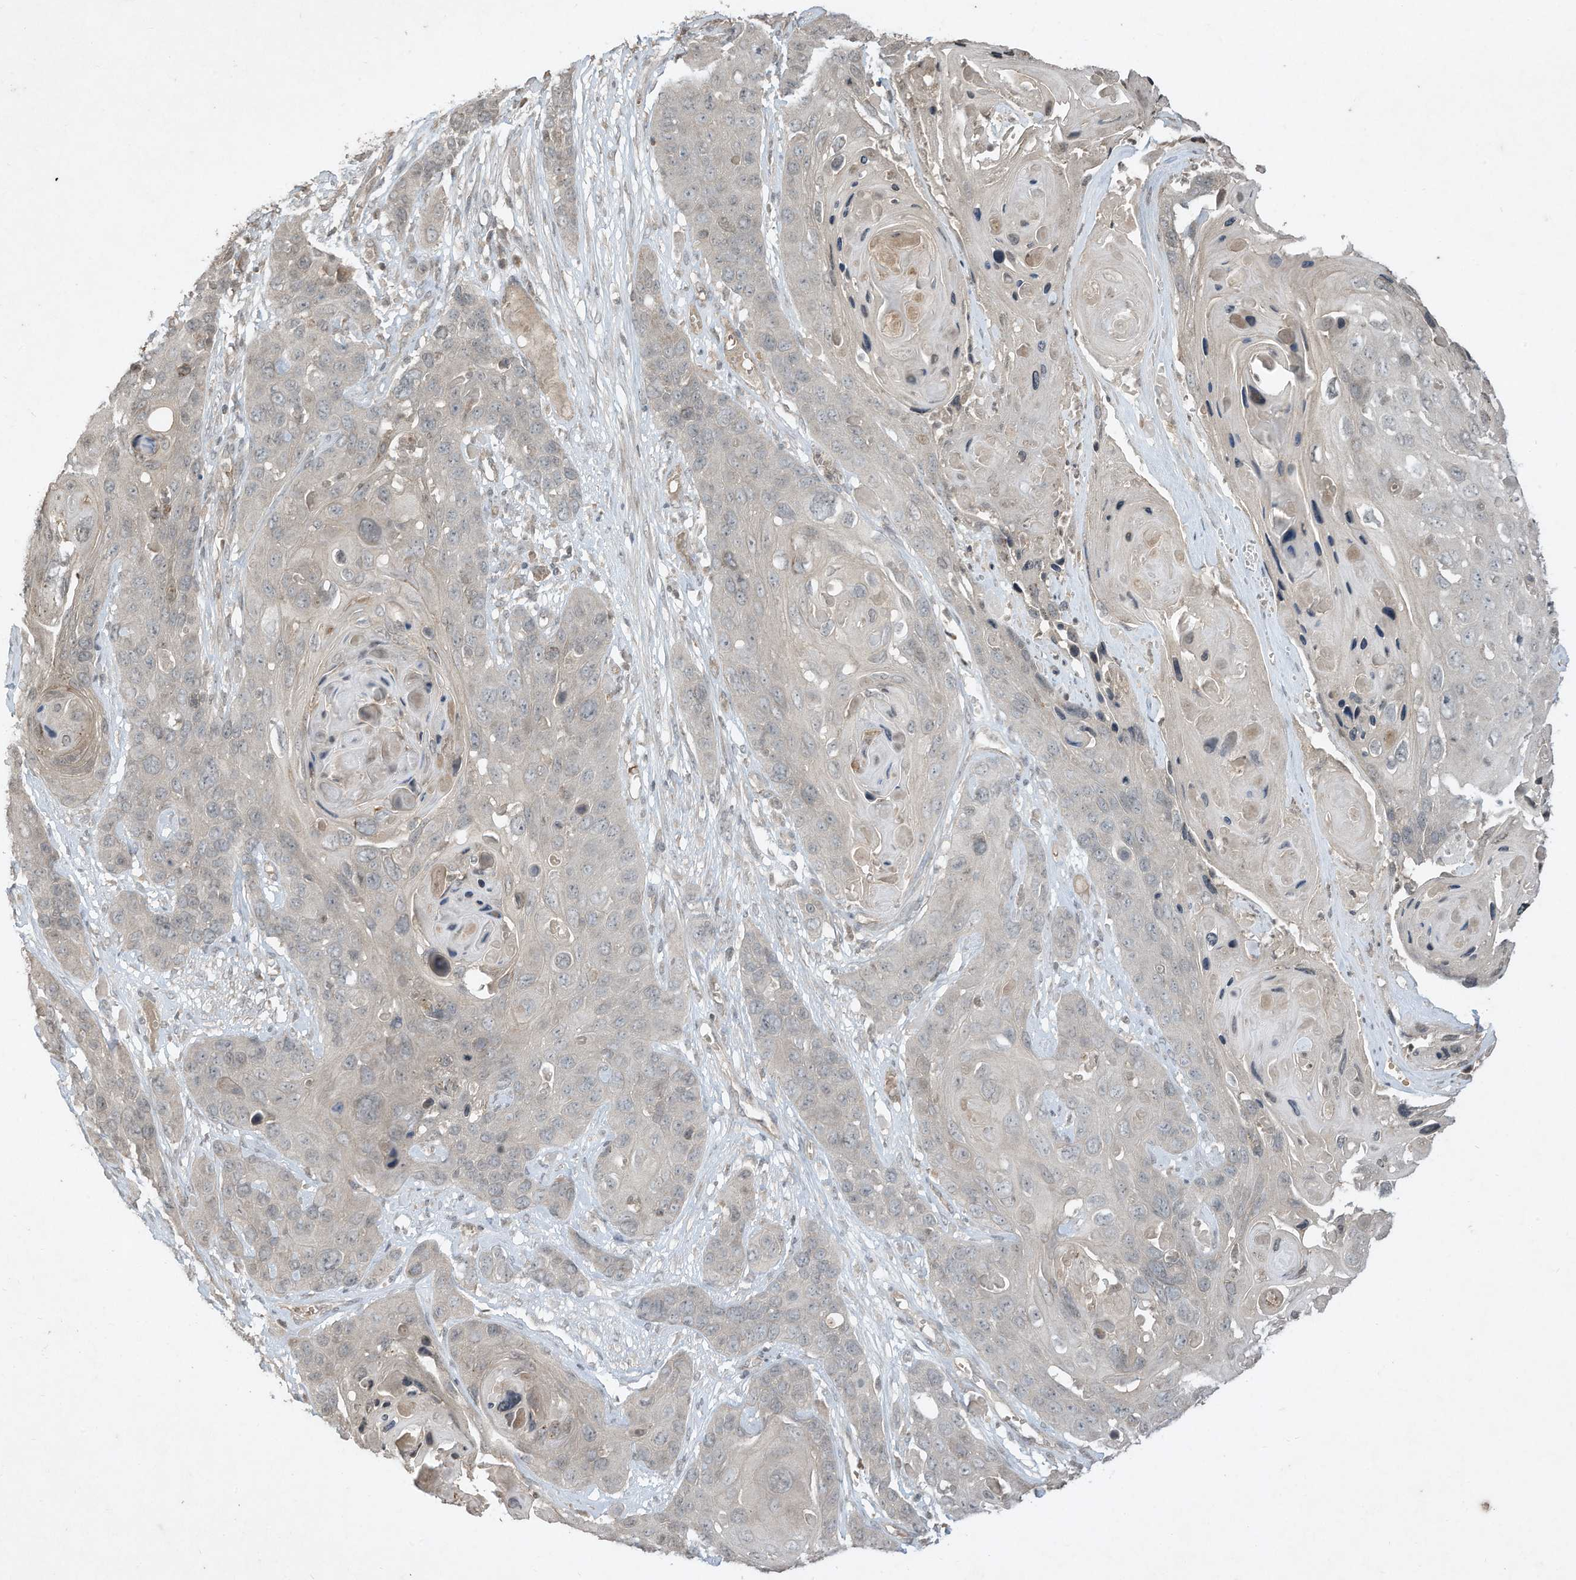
{"staining": {"intensity": "negative", "quantity": "none", "location": "none"}, "tissue": "skin cancer", "cell_type": "Tumor cells", "image_type": "cancer", "snomed": [{"axis": "morphology", "description": "Squamous cell carcinoma, NOS"}, {"axis": "topography", "description": "Skin"}], "caption": "This micrograph is of skin squamous cell carcinoma stained with IHC to label a protein in brown with the nuclei are counter-stained blue. There is no positivity in tumor cells.", "gene": "MATN2", "patient": {"sex": "male", "age": 55}}